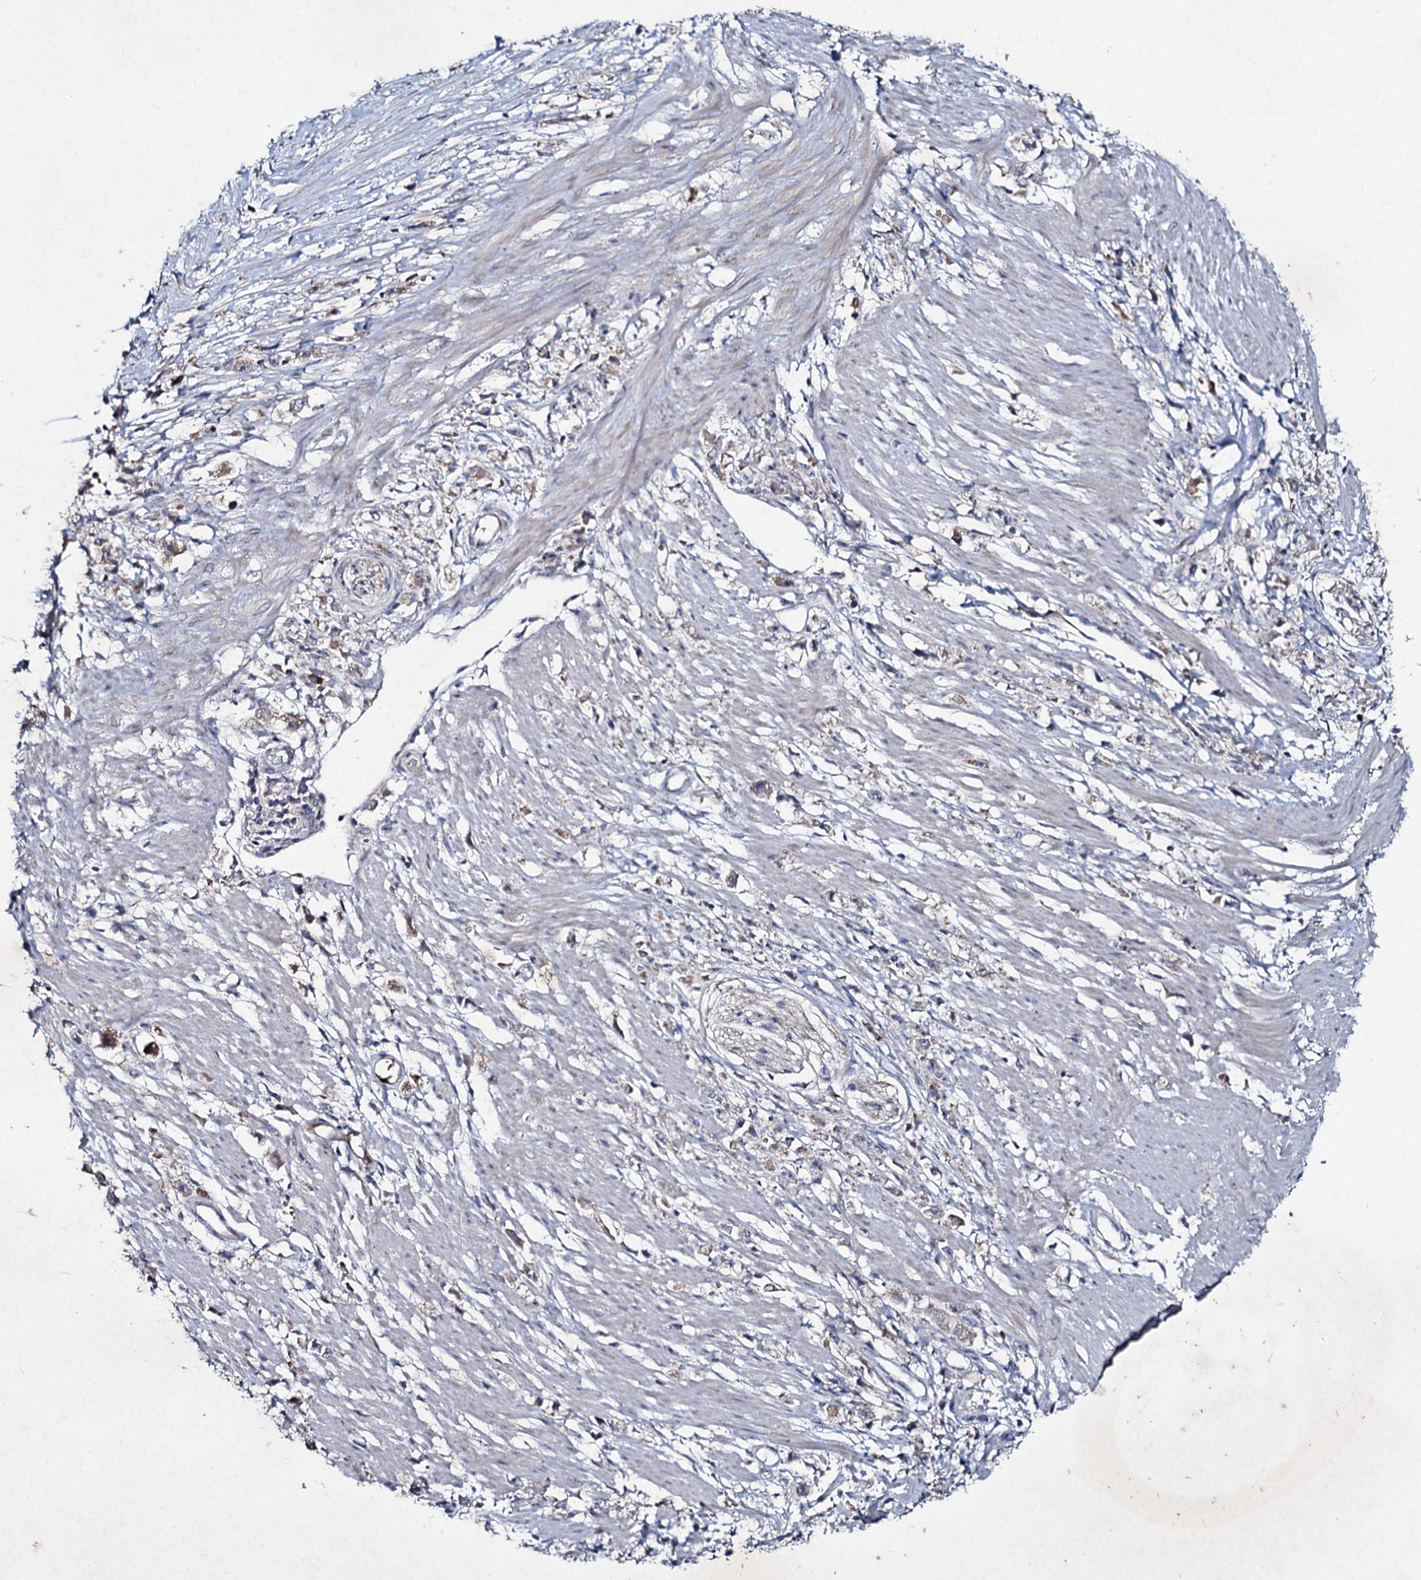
{"staining": {"intensity": "weak", "quantity": ">75%", "location": "cytoplasmic/membranous"}, "tissue": "stomach cancer", "cell_type": "Tumor cells", "image_type": "cancer", "snomed": [{"axis": "morphology", "description": "Adenocarcinoma, NOS"}, {"axis": "topography", "description": "Stomach"}], "caption": "Stomach cancer stained with a protein marker reveals weak staining in tumor cells.", "gene": "RNF6", "patient": {"sex": "female", "age": 59}}